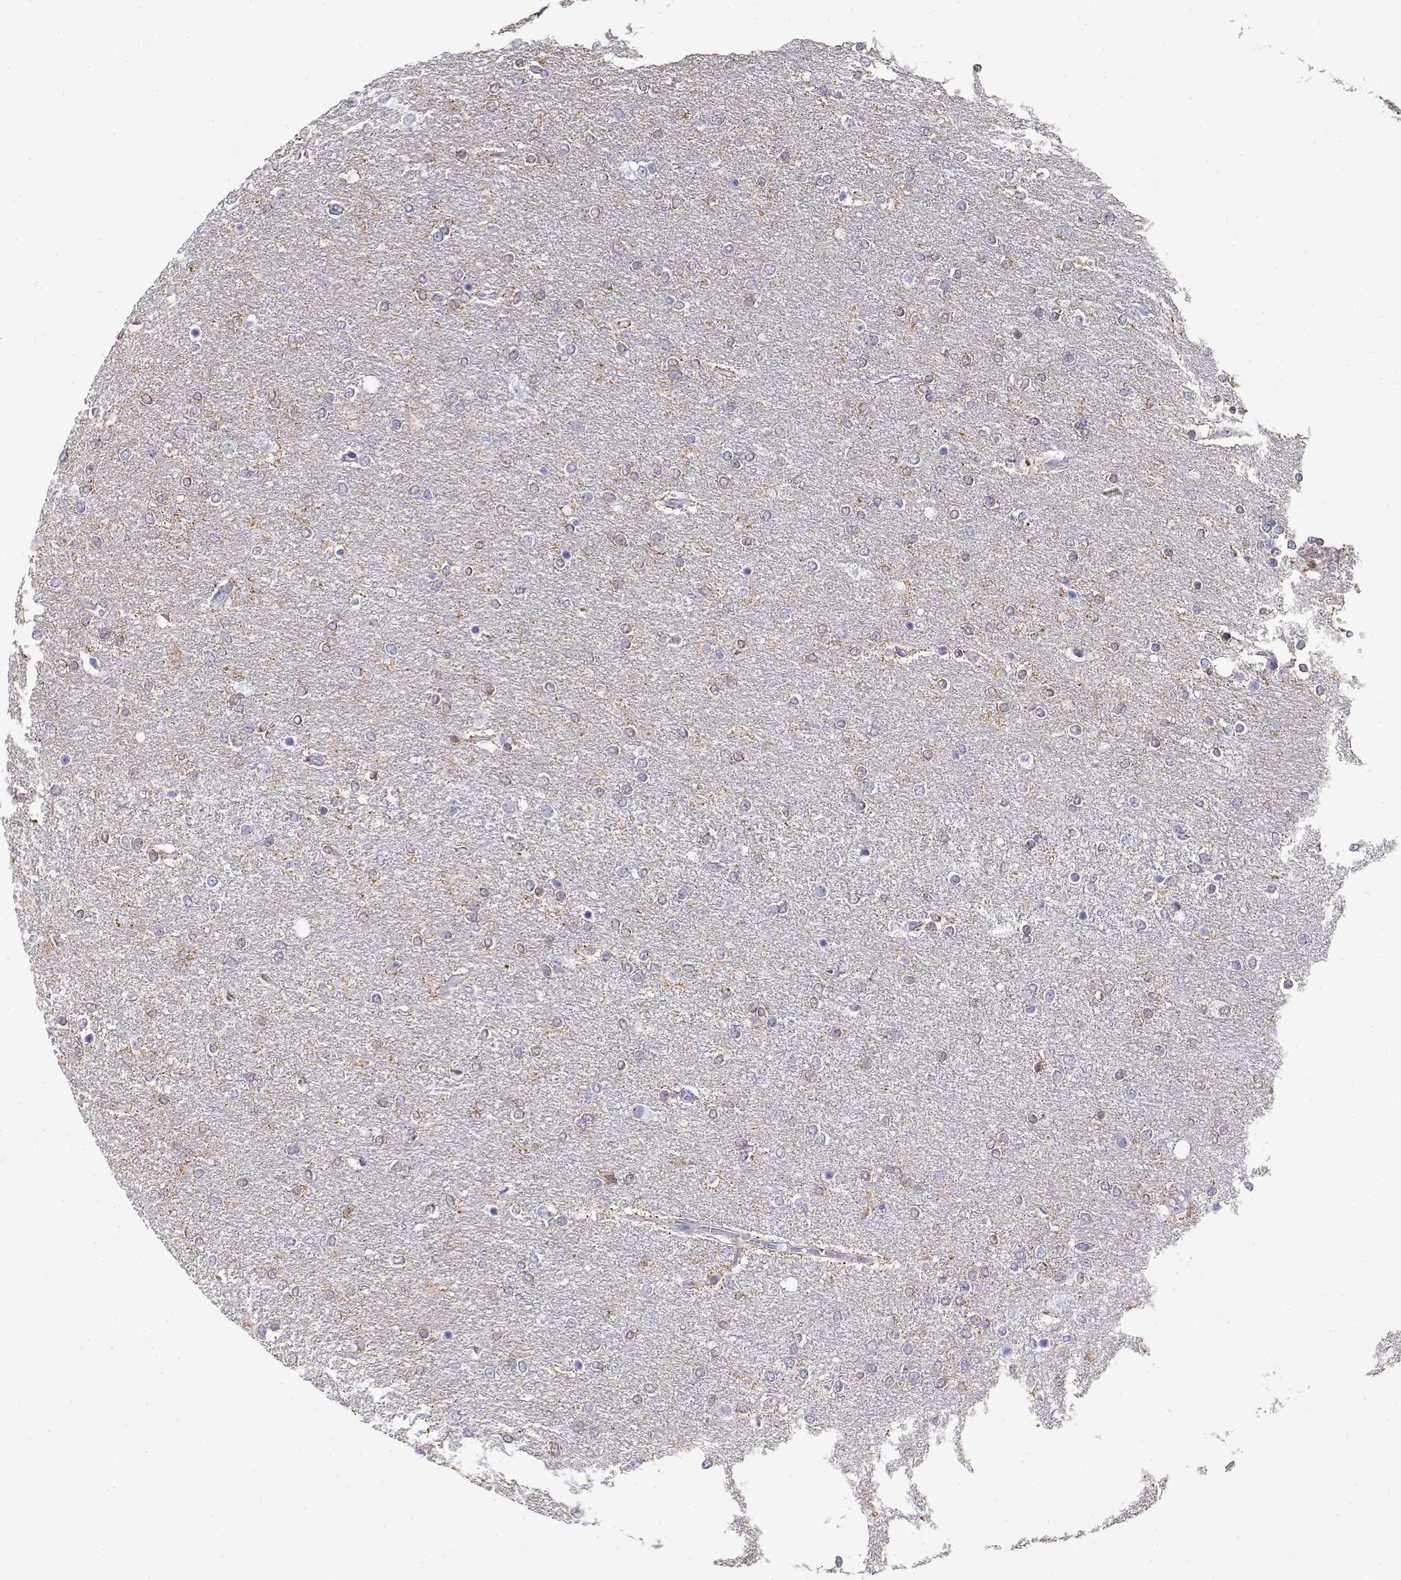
{"staining": {"intensity": "negative", "quantity": "none", "location": "none"}, "tissue": "glioma", "cell_type": "Tumor cells", "image_type": "cancer", "snomed": [{"axis": "morphology", "description": "Glioma, malignant, High grade"}, {"axis": "topography", "description": "Brain"}], "caption": "The photomicrograph shows no significant expression in tumor cells of glioma.", "gene": "ADA", "patient": {"sex": "female", "age": 61}}